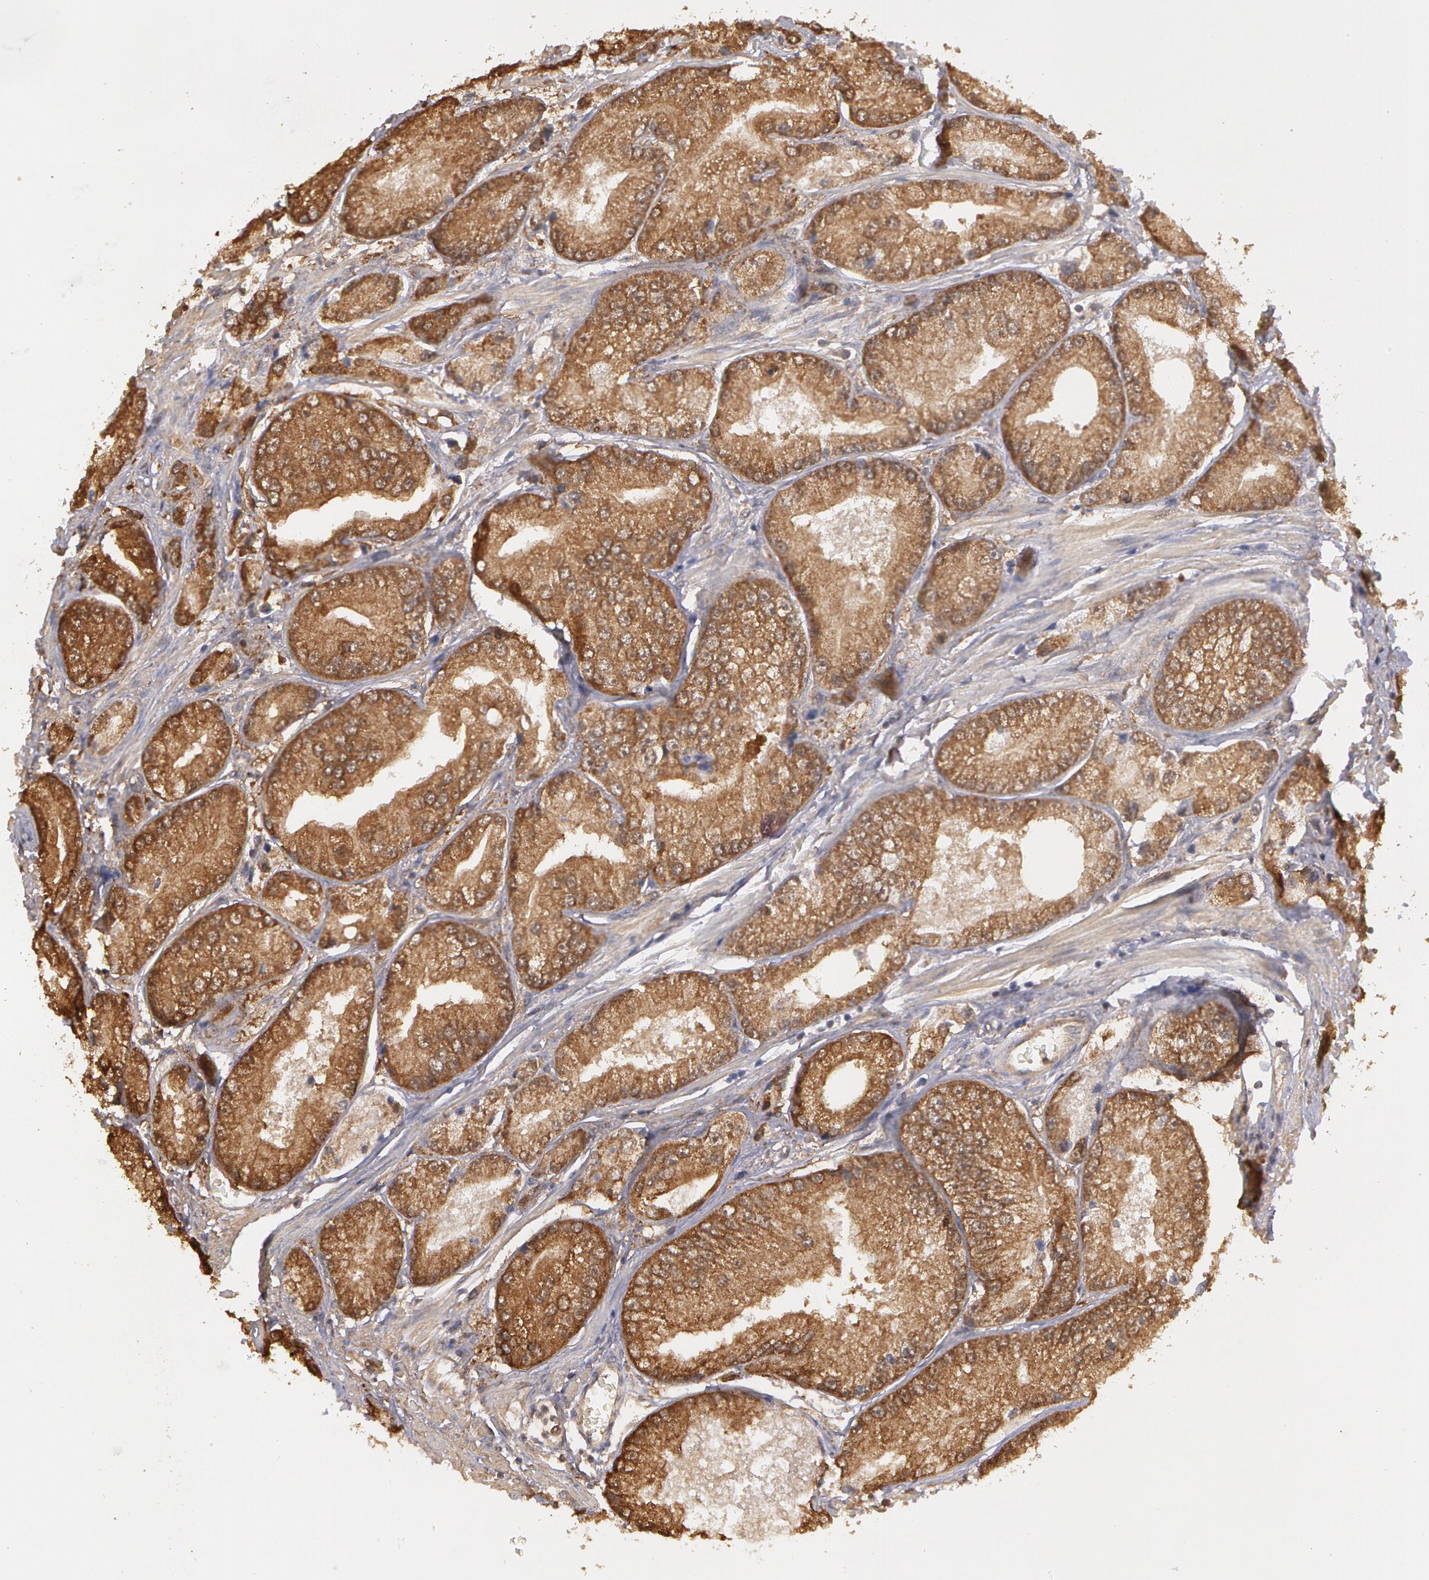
{"staining": {"intensity": "moderate", "quantity": ">75%", "location": "cytoplasmic/membranous"}, "tissue": "prostate cancer", "cell_type": "Tumor cells", "image_type": "cancer", "snomed": [{"axis": "morphology", "description": "Adenocarcinoma, Medium grade"}, {"axis": "topography", "description": "Prostate"}], "caption": "Adenocarcinoma (medium-grade) (prostate) tissue exhibits moderate cytoplasmic/membranous staining in approximately >75% of tumor cells", "gene": "MPST", "patient": {"sex": "male", "age": 72}}